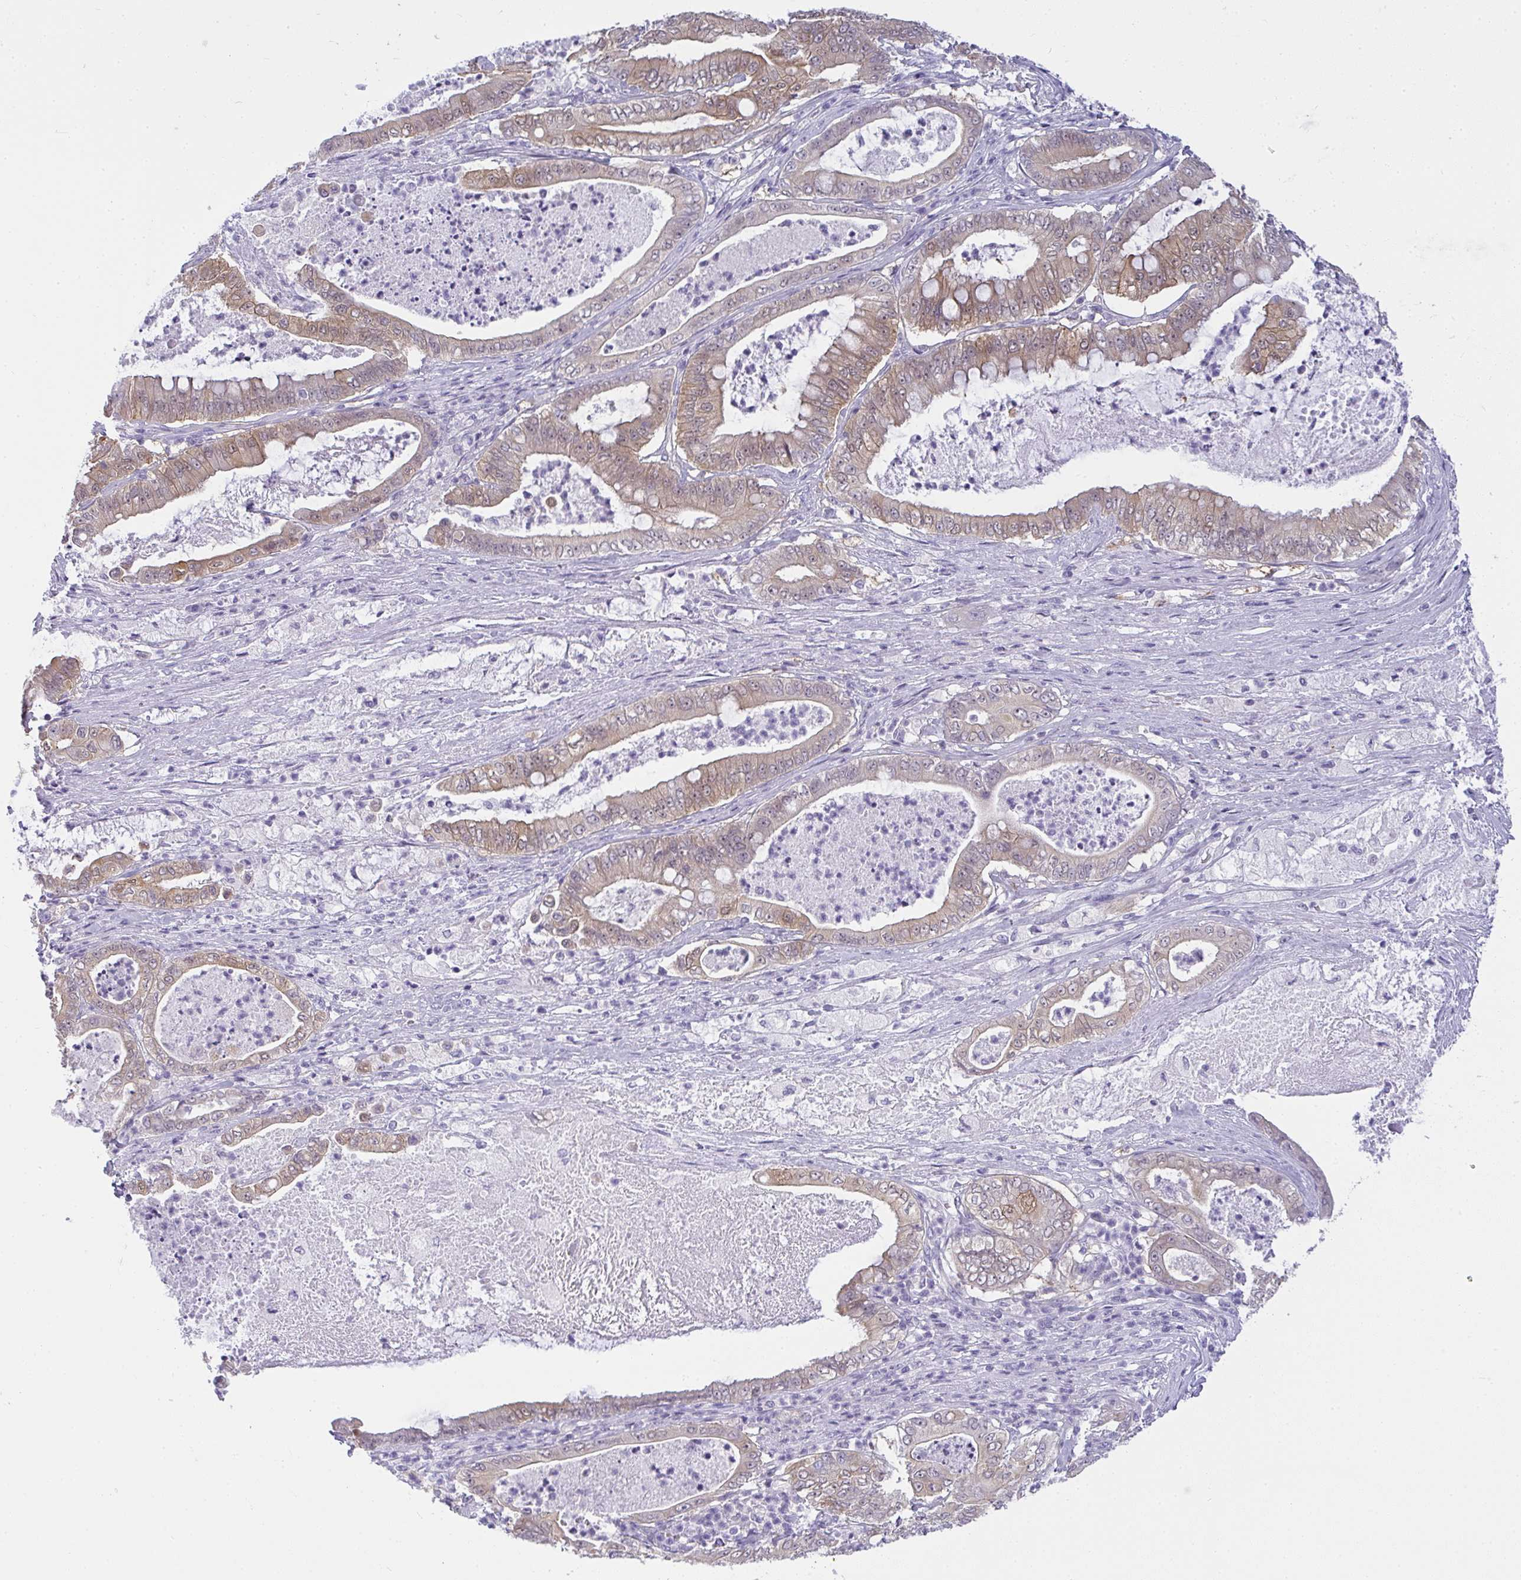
{"staining": {"intensity": "moderate", "quantity": ">75%", "location": "cytoplasmic/membranous,nuclear"}, "tissue": "pancreatic cancer", "cell_type": "Tumor cells", "image_type": "cancer", "snomed": [{"axis": "morphology", "description": "Adenocarcinoma, NOS"}, {"axis": "topography", "description": "Pancreas"}], "caption": "Immunohistochemistry (IHC) staining of pancreatic adenocarcinoma, which demonstrates medium levels of moderate cytoplasmic/membranous and nuclear staining in approximately >75% of tumor cells indicating moderate cytoplasmic/membranous and nuclear protein positivity. The staining was performed using DAB (3,3'-diaminobenzidine) (brown) for protein detection and nuclei were counterstained in hematoxylin (blue).", "gene": "GSDMB", "patient": {"sex": "male", "age": 71}}